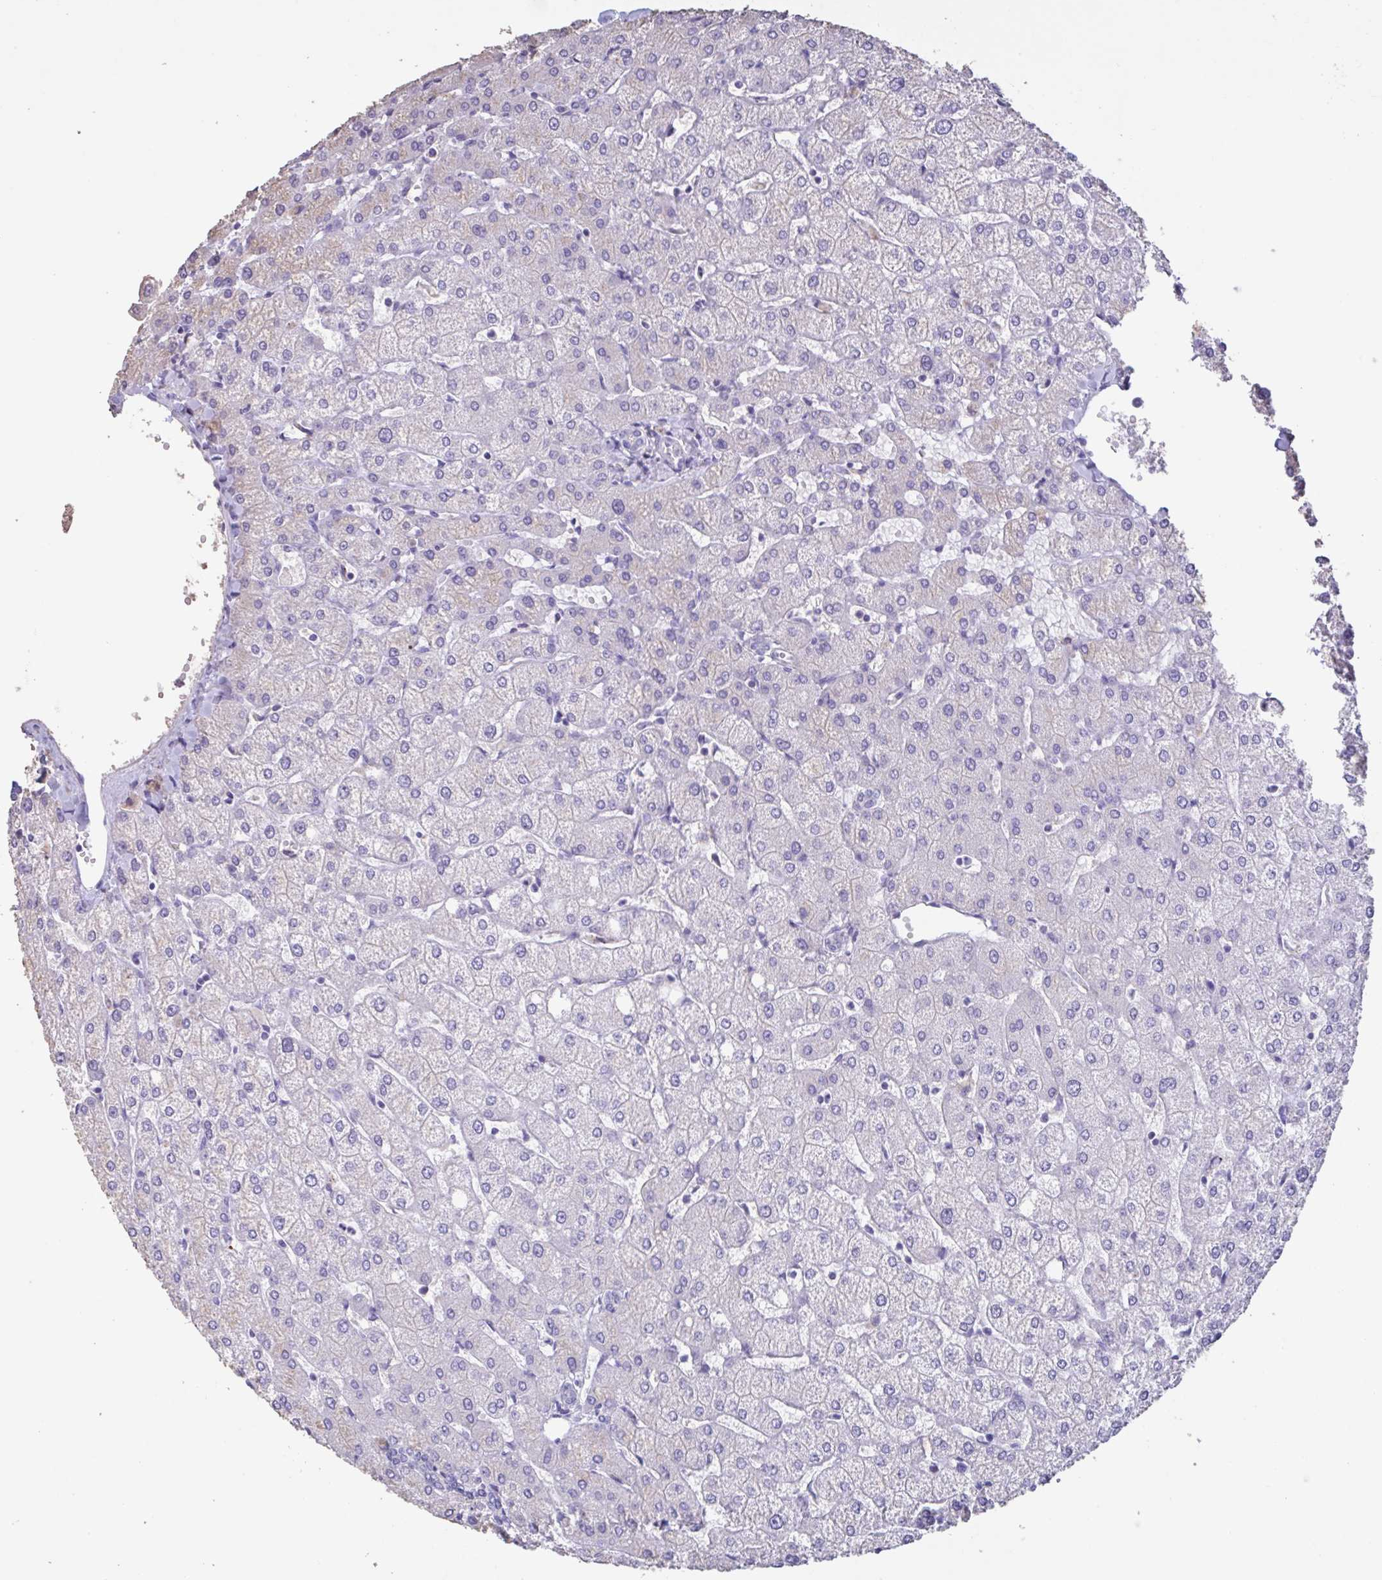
{"staining": {"intensity": "negative", "quantity": "none", "location": "none"}, "tissue": "liver", "cell_type": "Cholangiocytes", "image_type": "normal", "snomed": [{"axis": "morphology", "description": "Normal tissue, NOS"}, {"axis": "topography", "description": "Liver"}], "caption": "Image shows no significant protein positivity in cholangiocytes of benign liver. Brightfield microscopy of IHC stained with DAB (3,3'-diaminobenzidine) (brown) and hematoxylin (blue), captured at high magnification.", "gene": "CHMP5", "patient": {"sex": "female", "age": 54}}